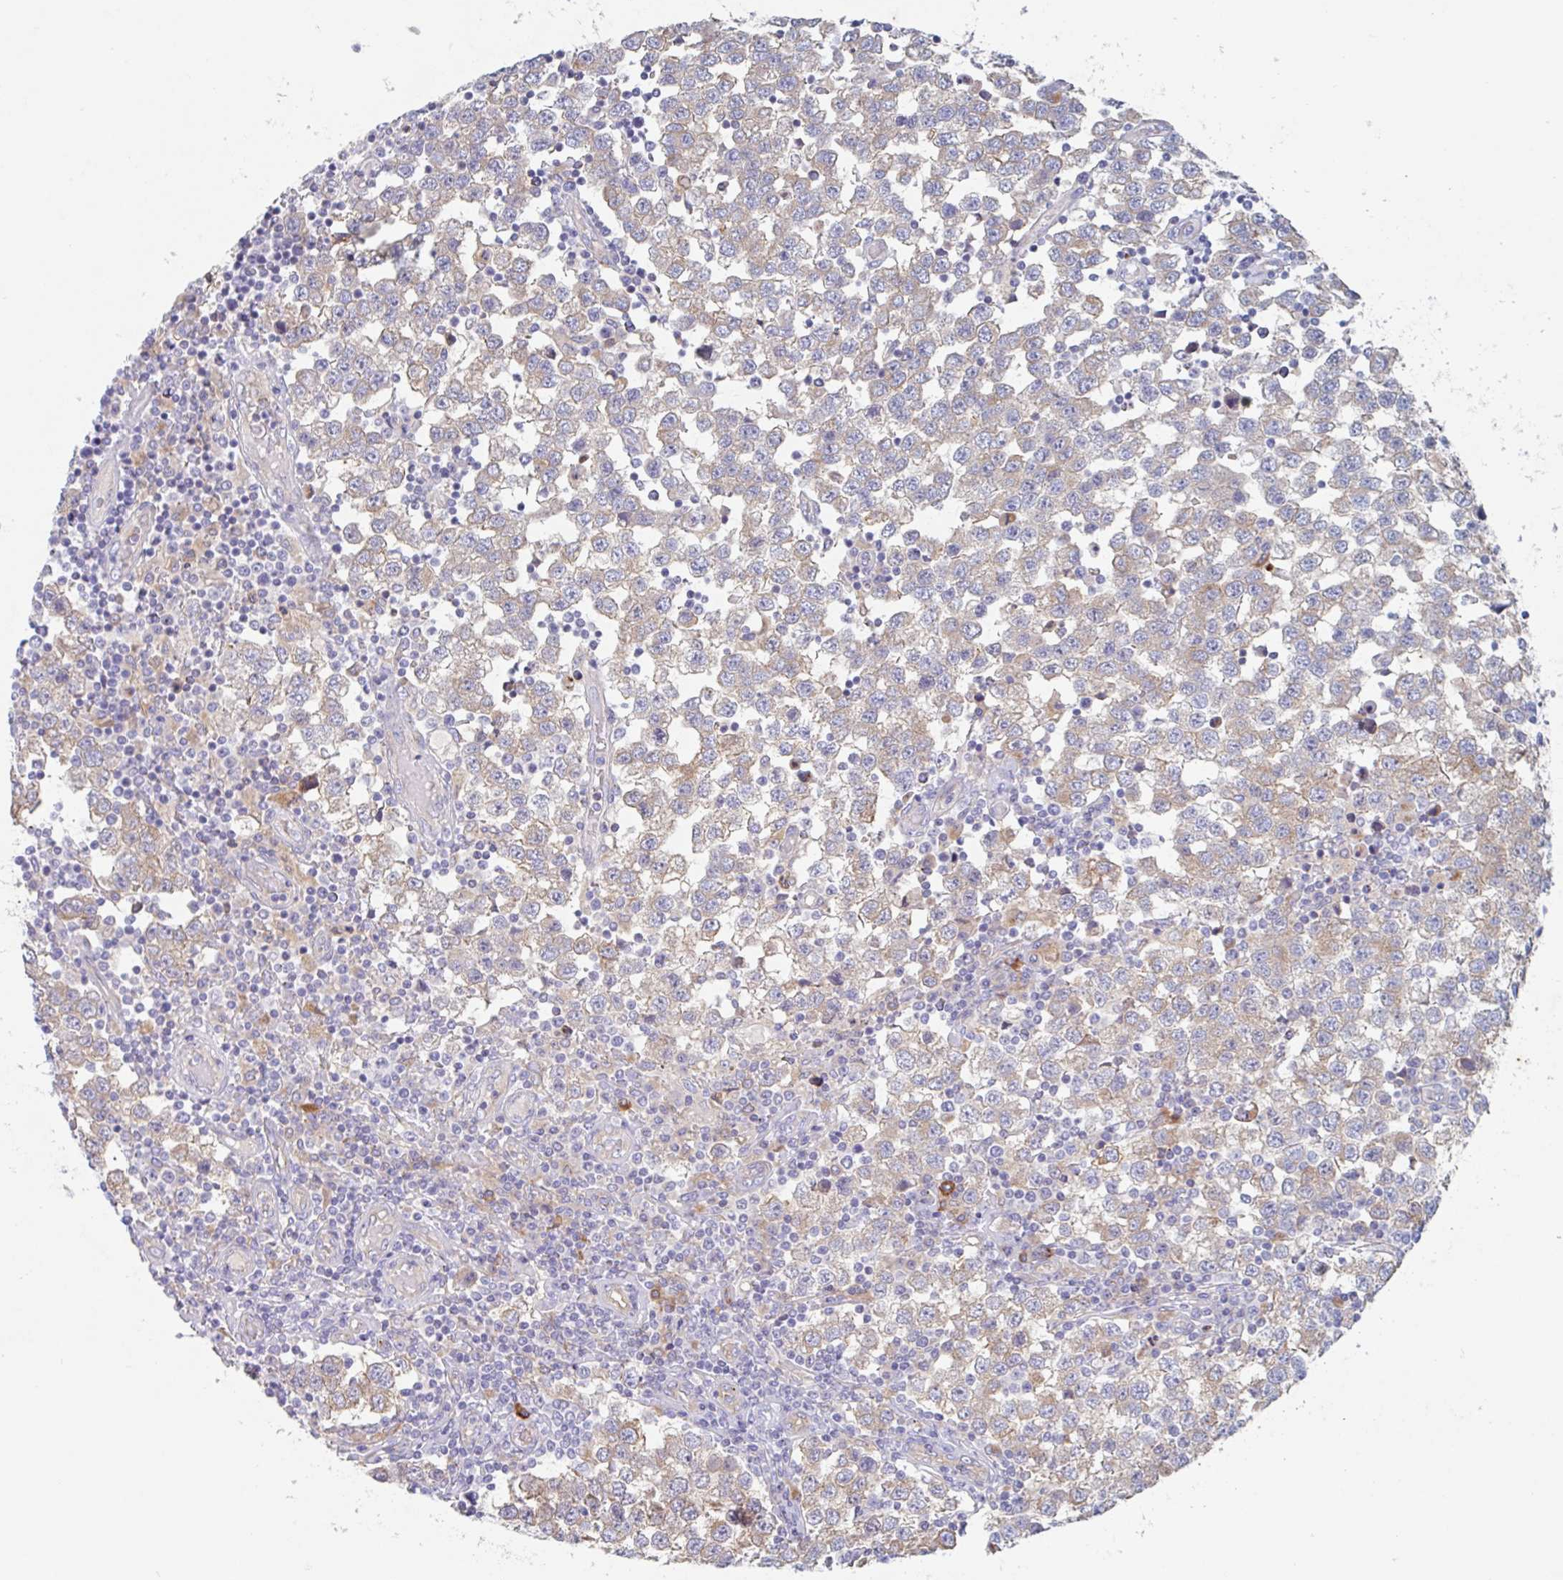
{"staining": {"intensity": "weak", "quantity": "25%-75%", "location": "cytoplasmic/membranous"}, "tissue": "testis cancer", "cell_type": "Tumor cells", "image_type": "cancer", "snomed": [{"axis": "morphology", "description": "Seminoma, NOS"}, {"axis": "topography", "description": "Testis"}], "caption": "About 25%-75% of tumor cells in human testis cancer (seminoma) exhibit weak cytoplasmic/membranous protein staining as visualized by brown immunohistochemical staining.", "gene": "MANBA", "patient": {"sex": "male", "age": 34}}